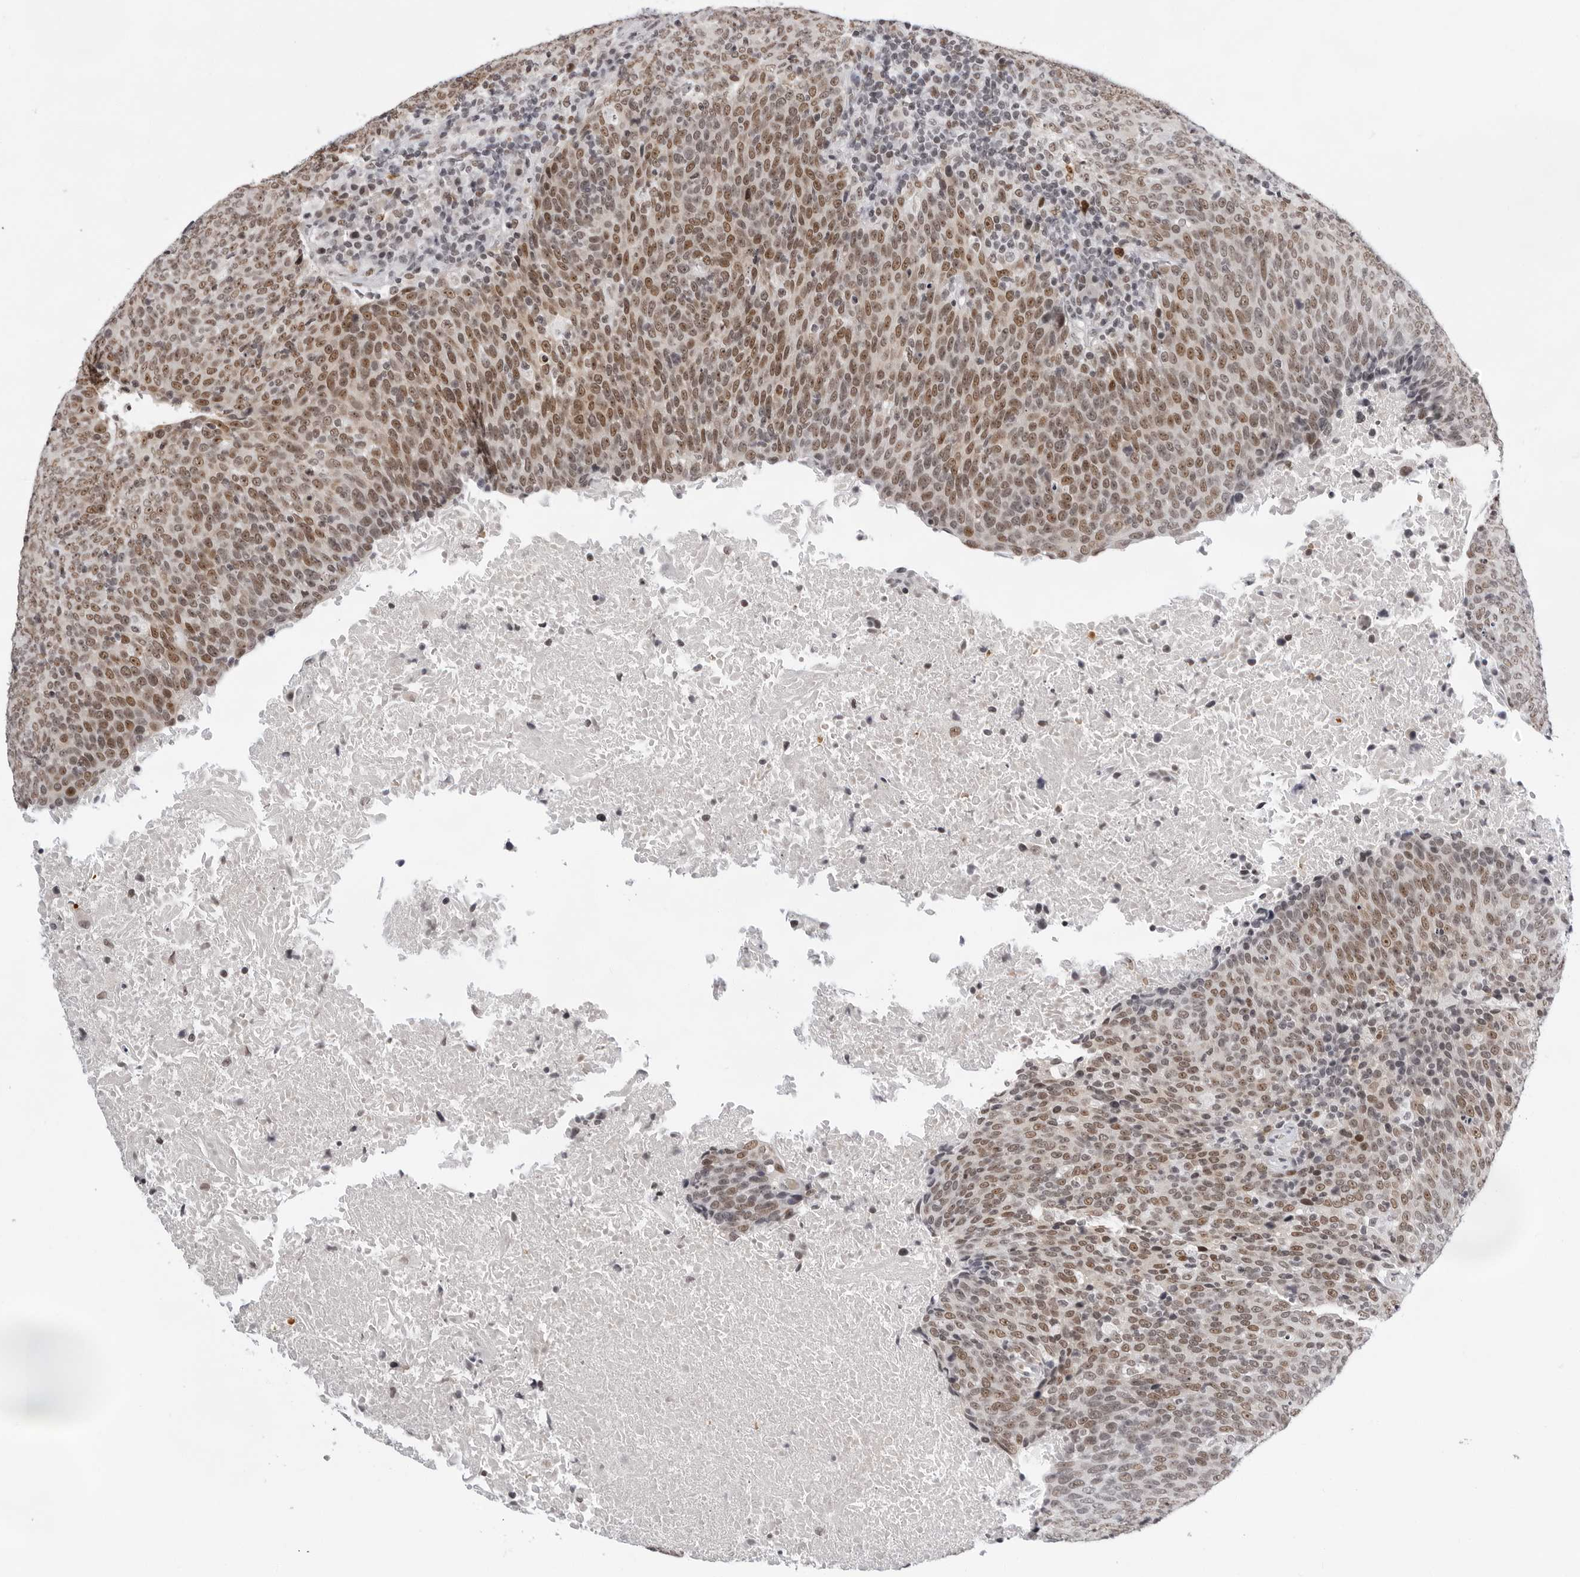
{"staining": {"intensity": "moderate", "quantity": ">75%", "location": "nuclear"}, "tissue": "head and neck cancer", "cell_type": "Tumor cells", "image_type": "cancer", "snomed": [{"axis": "morphology", "description": "Squamous cell carcinoma, NOS"}, {"axis": "morphology", "description": "Squamous cell carcinoma, metastatic, NOS"}, {"axis": "topography", "description": "Lymph node"}, {"axis": "topography", "description": "Head-Neck"}], "caption": "Protein expression analysis of head and neck squamous cell carcinoma exhibits moderate nuclear expression in about >75% of tumor cells.", "gene": "USP1", "patient": {"sex": "male", "age": 62}}